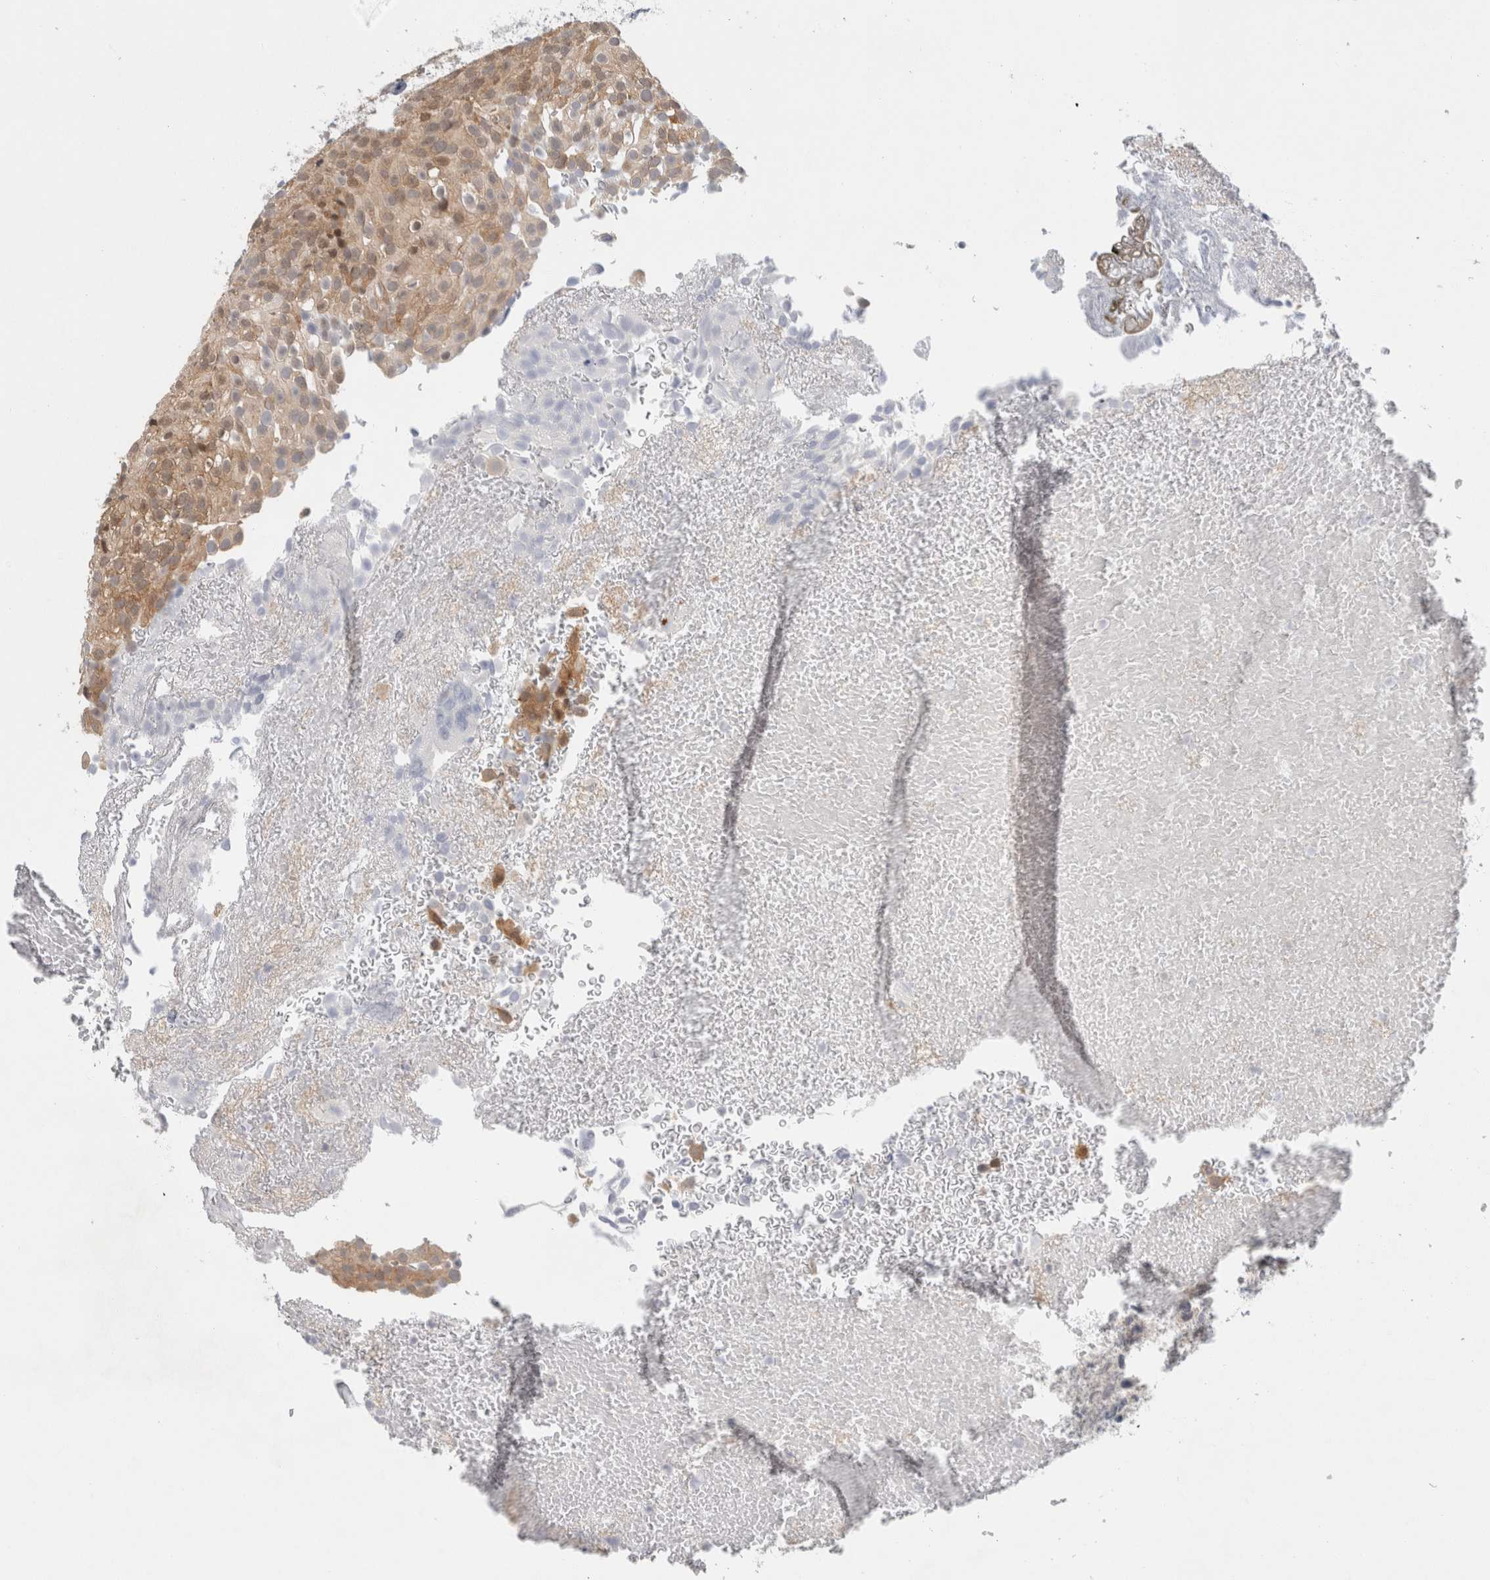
{"staining": {"intensity": "moderate", "quantity": ">75%", "location": "cytoplasmic/membranous"}, "tissue": "urothelial cancer", "cell_type": "Tumor cells", "image_type": "cancer", "snomed": [{"axis": "morphology", "description": "Urothelial carcinoma, Low grade"}, {"axis": "topography", "description": "Urinary bladder"}], "caption": "Human urothelial carcinoma (low-grade) stained with a protein marker reveals moderate staining in tumor cells.", "gene": "CASP6", "patient": {"sex": "male", "age": 78}}